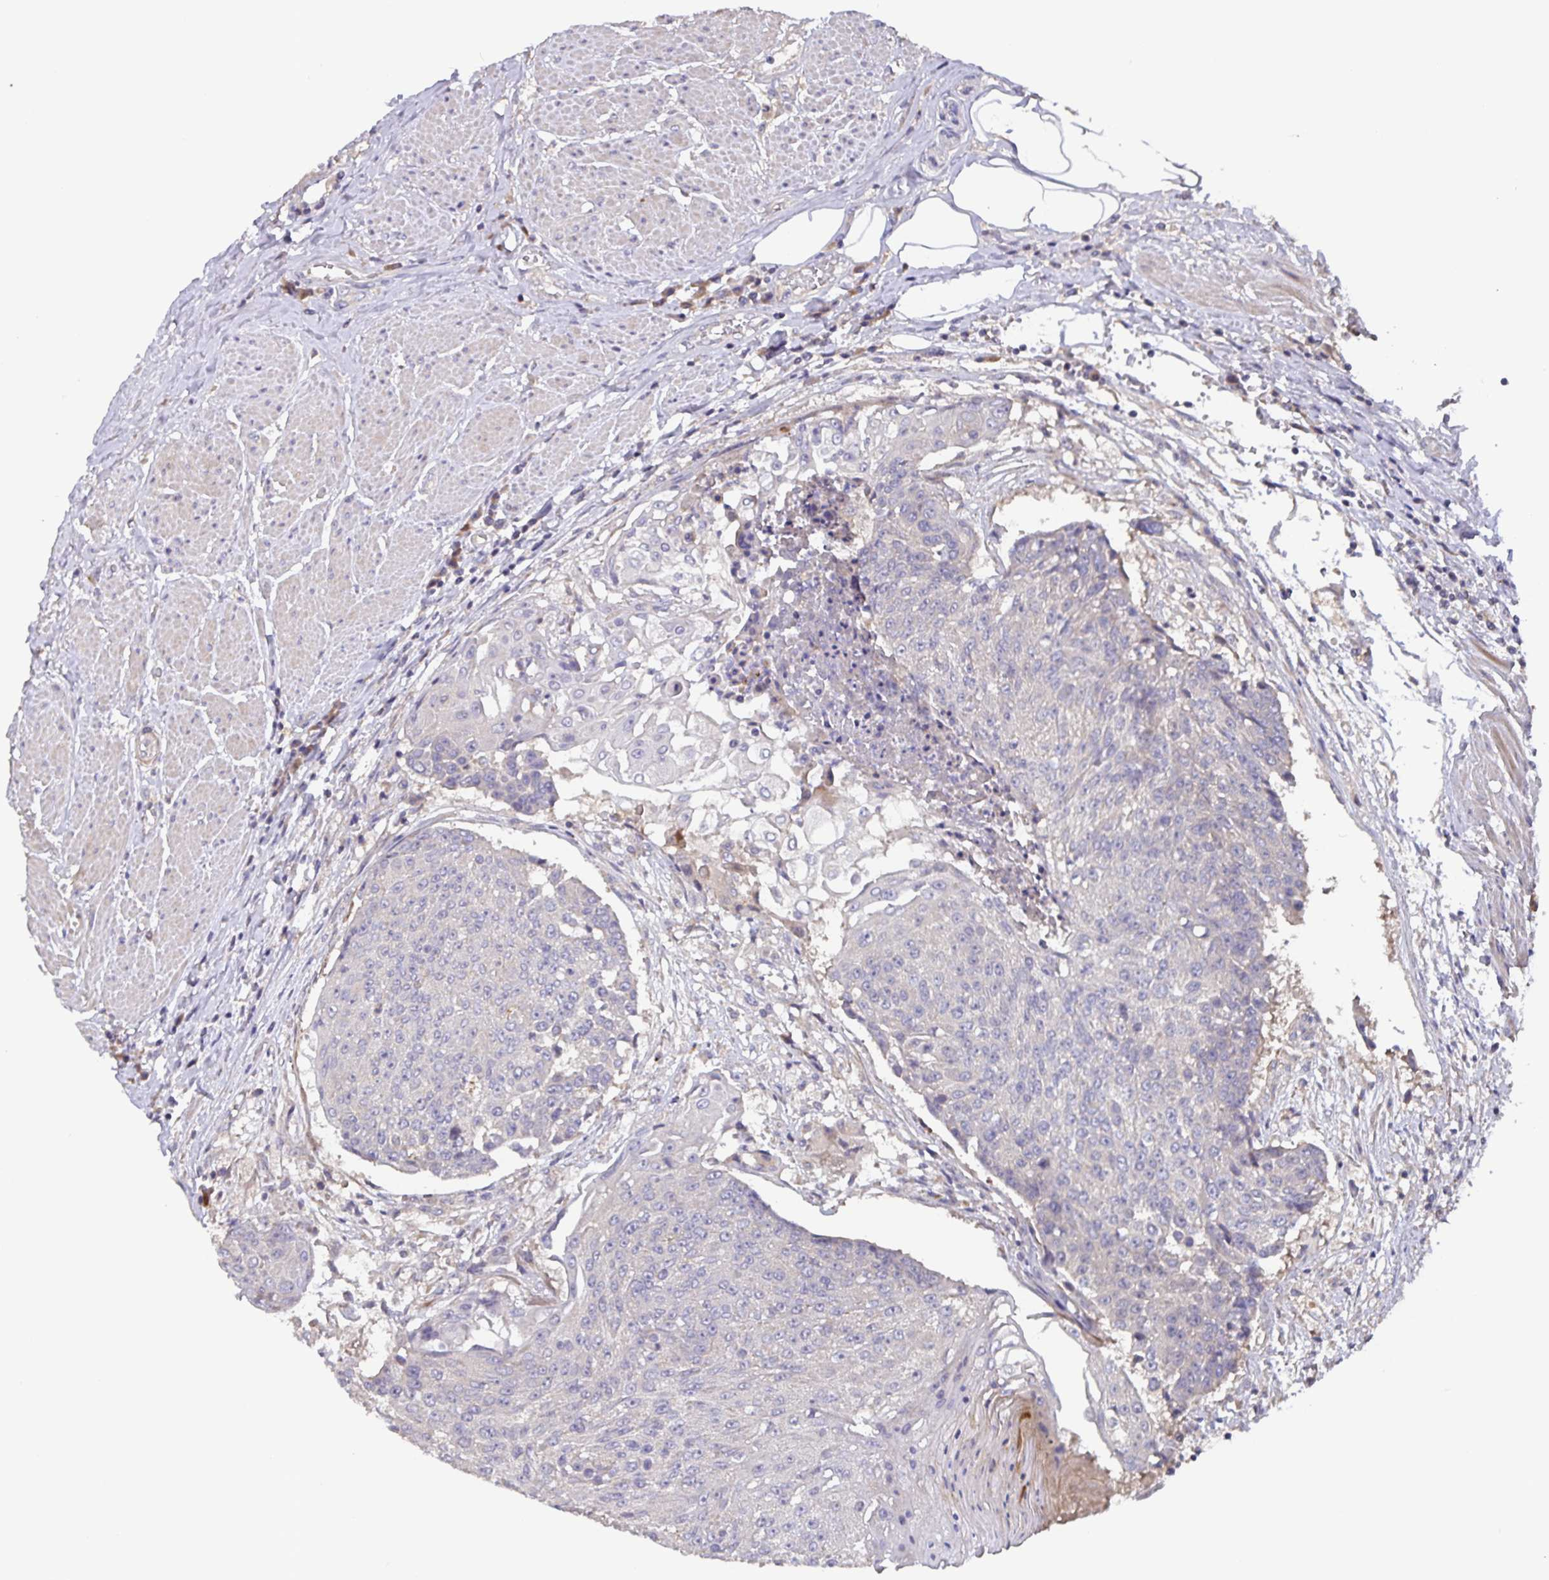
{"staining": {"intensity": "negative", "quantity": "none", "location": "none"}, "tissue": "urothelial cancer", "cell_type": "Tumor cells", "image_type": "cancer", "snomed": [{"axis": "morphology", "description": "Urothelial carcinoma, High grade"}, {"axis": "topography", "description": "Urinary bladder"}], "caption": "High-grade urothelial carcinoma was stained to show a protein in brown. There is no significant positivity in tumor cells.", "gene": "FBXL16", "patient": {"sex": "female", "age": 63}}